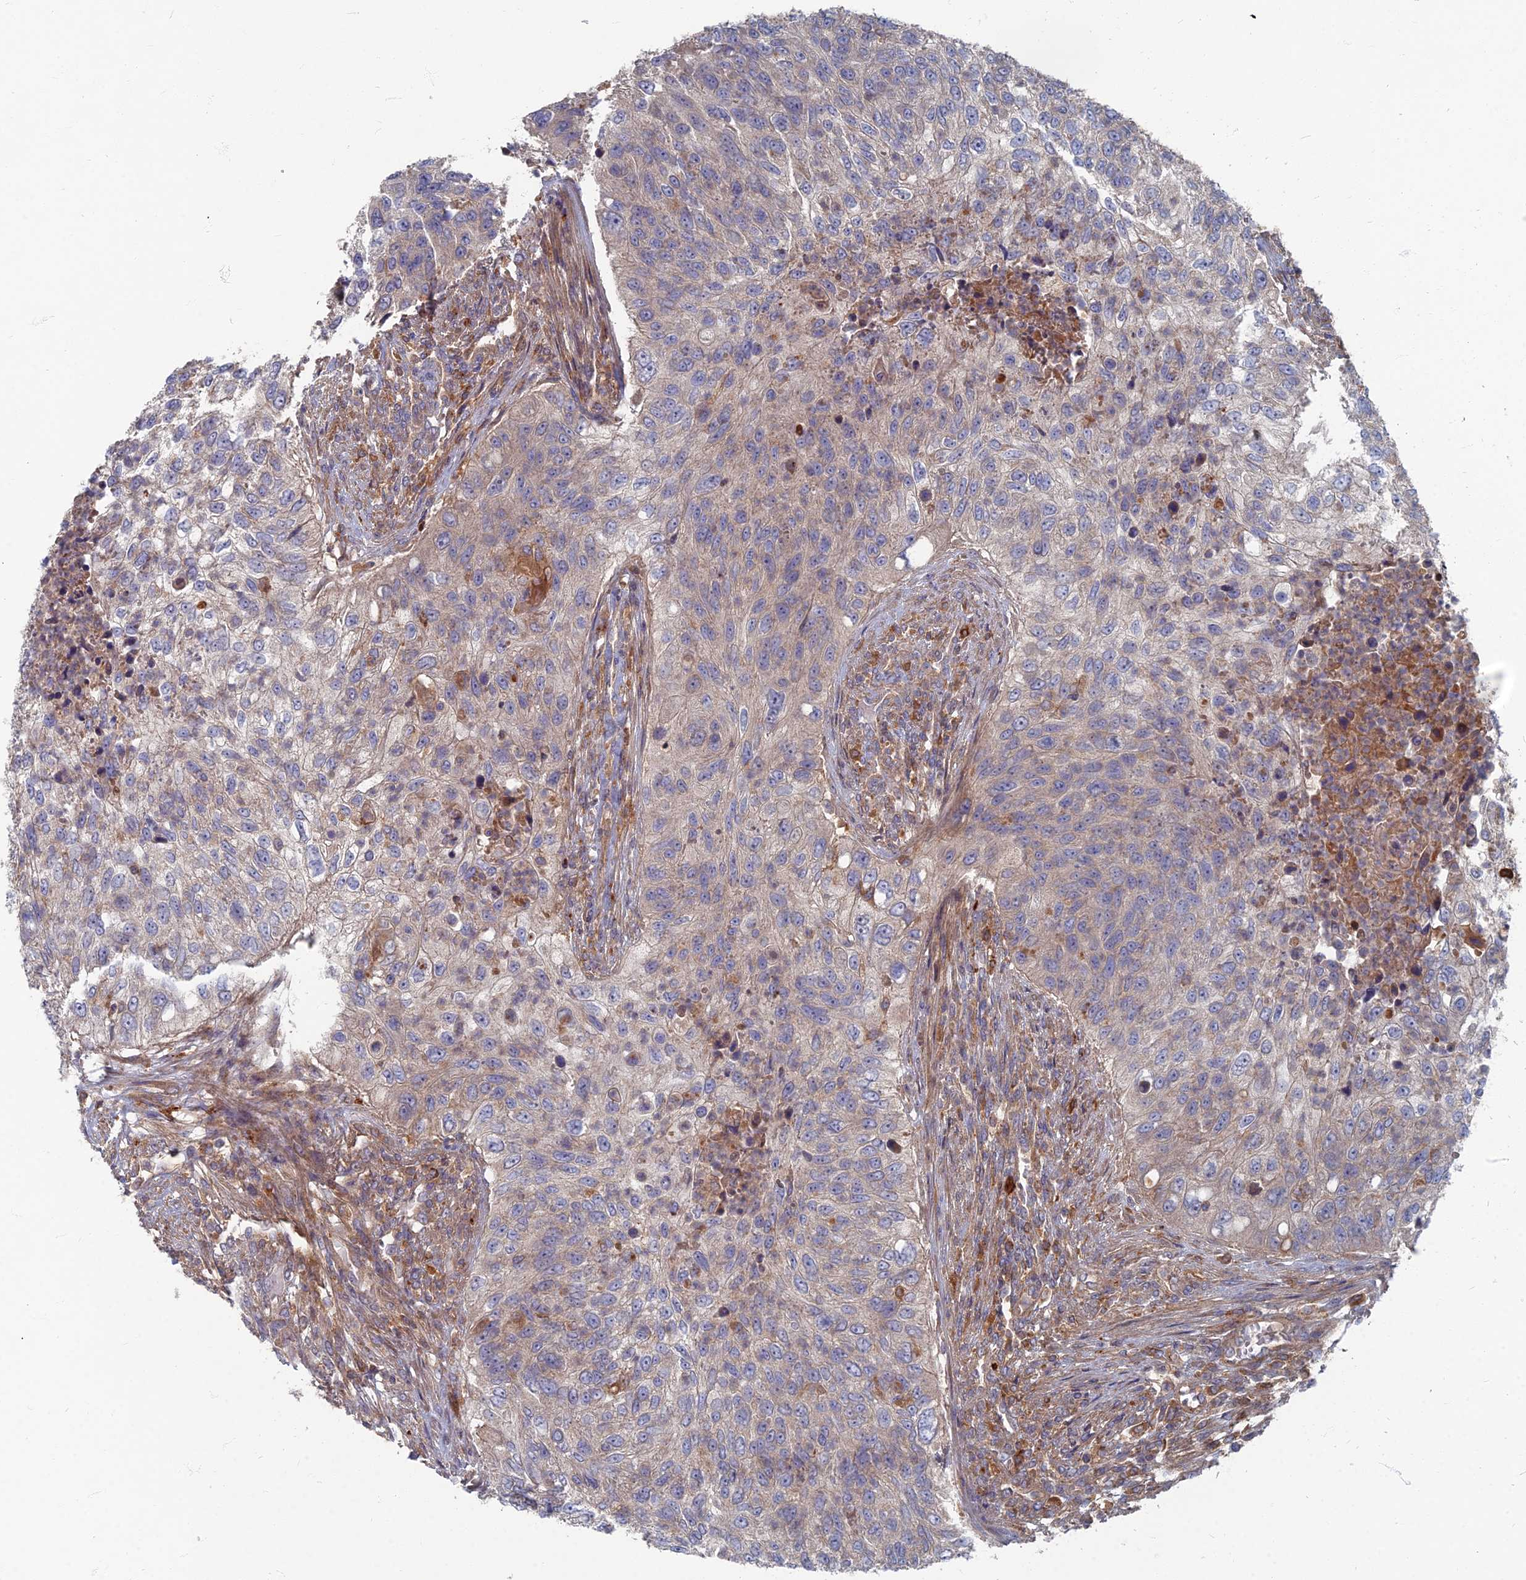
{"staining": {"intensity": "weak", "quantity": "25%-75%", "location": "cytoplasmic/membranous"}, "tissue": "urothelial cancer", "cell_type": "Tumor cells", "image_type": "cancer", "snomed": [{"axis": "morphology", "description": "Urothelial carcinoma, High grade"}, {"axis": "topography", "description": "Urinary bladder"}], "caption": "High-grade urothelial carcinoma was stained to show a protein in brown. There is low levels of weak cytoplasmic/membranous staining in approximately 25%-75% of tumor cells.", "gene": "PPCDC", "patient": {"sex": "female", "age": 60}}